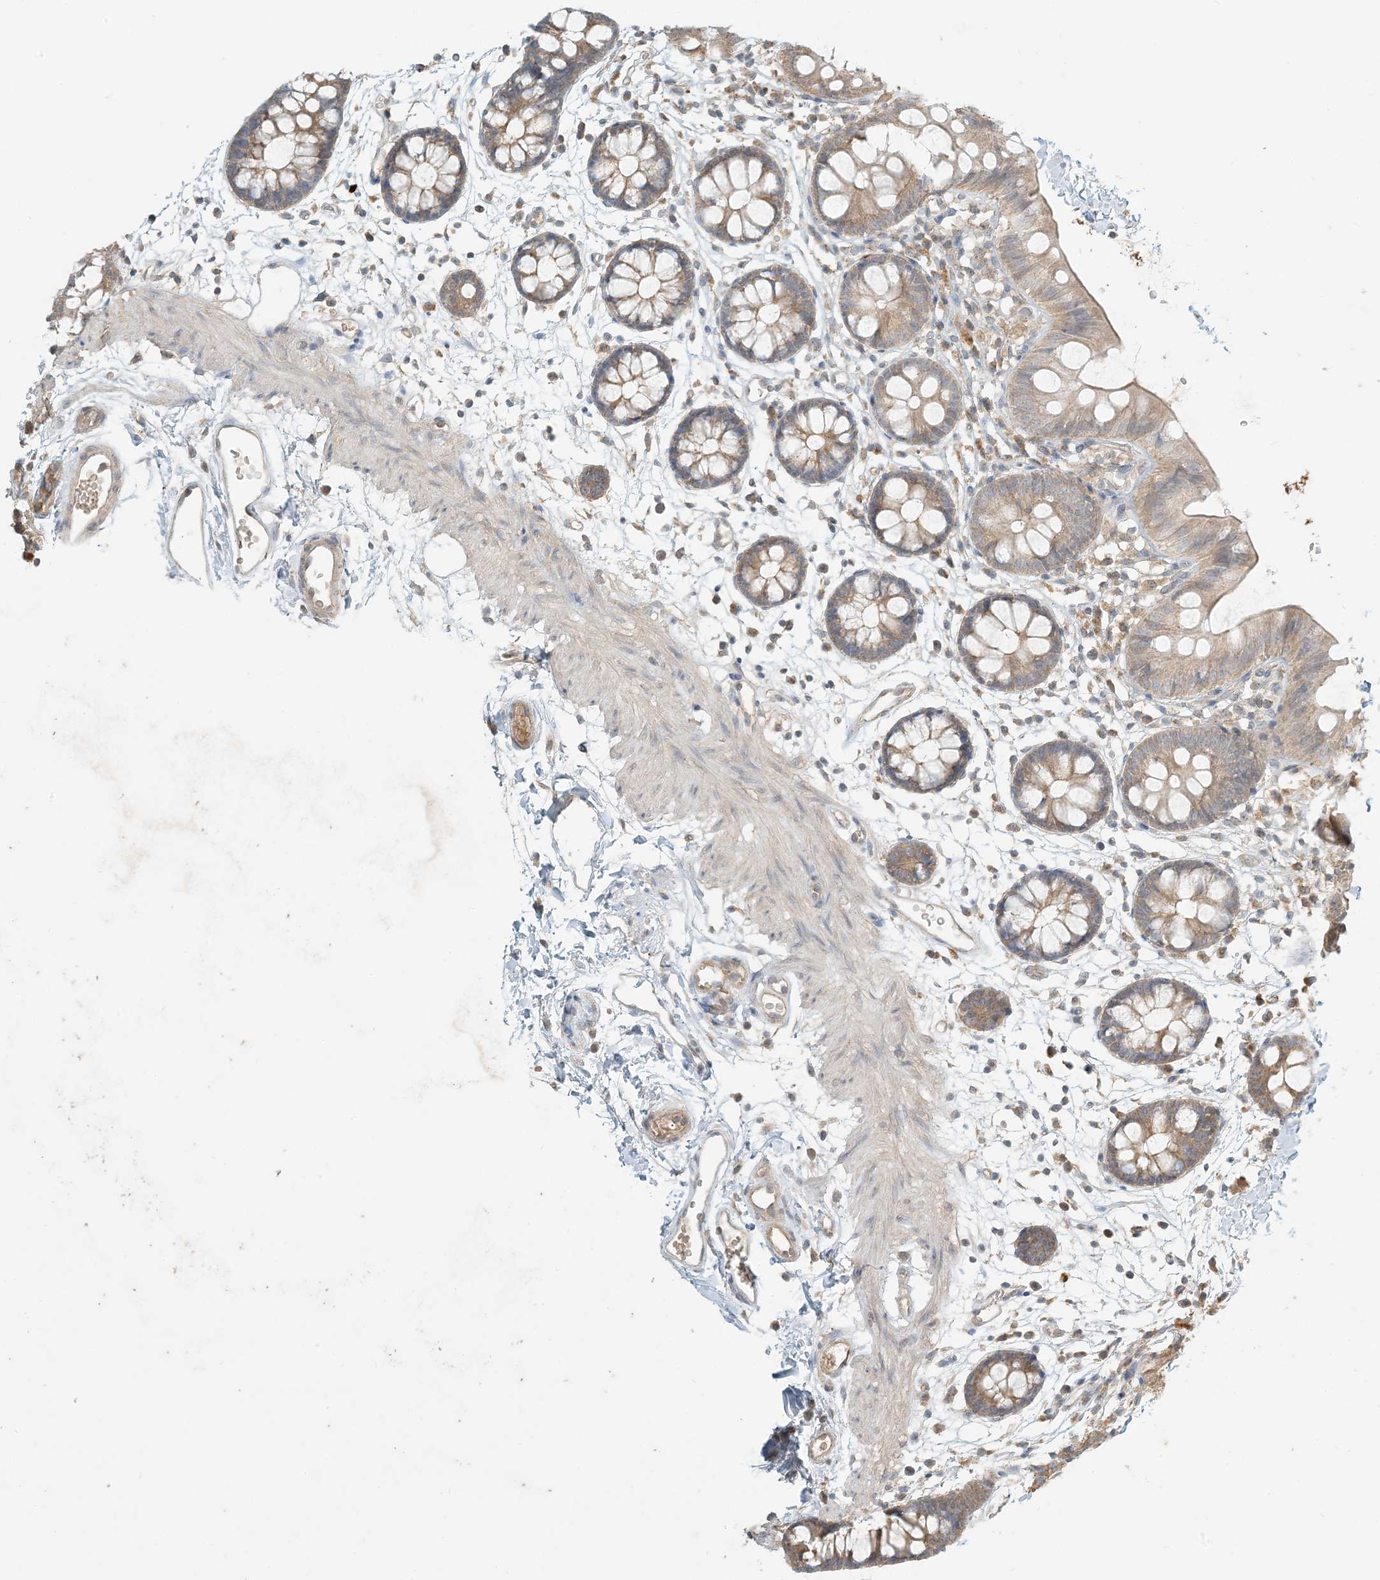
{"staining": {"intensity": "moderate", "quantity": ">75%", "location": "cytoplasmic/membranous"}, "tissue": "colon", "cell_type": "Endothelial cells", "image_type": "normal", "snomed": [{"axis": "morphology", "description": "Normal tissue, NOS"}, {"axis": "topography", "description": "Colon"}], "caption": "High-magnification brightfield microscopy of normal colon stained with DAB (3,3'-diaminobenzidine) (brown) and counterstained with hematoxylin (blue). endothelial cells exhibit moderate cytoplasmic/membranous expression is appreciated in approximately>75% of cells.", "gene": "MCOLN1", "patient": {"sex": "male", "age": 56}}